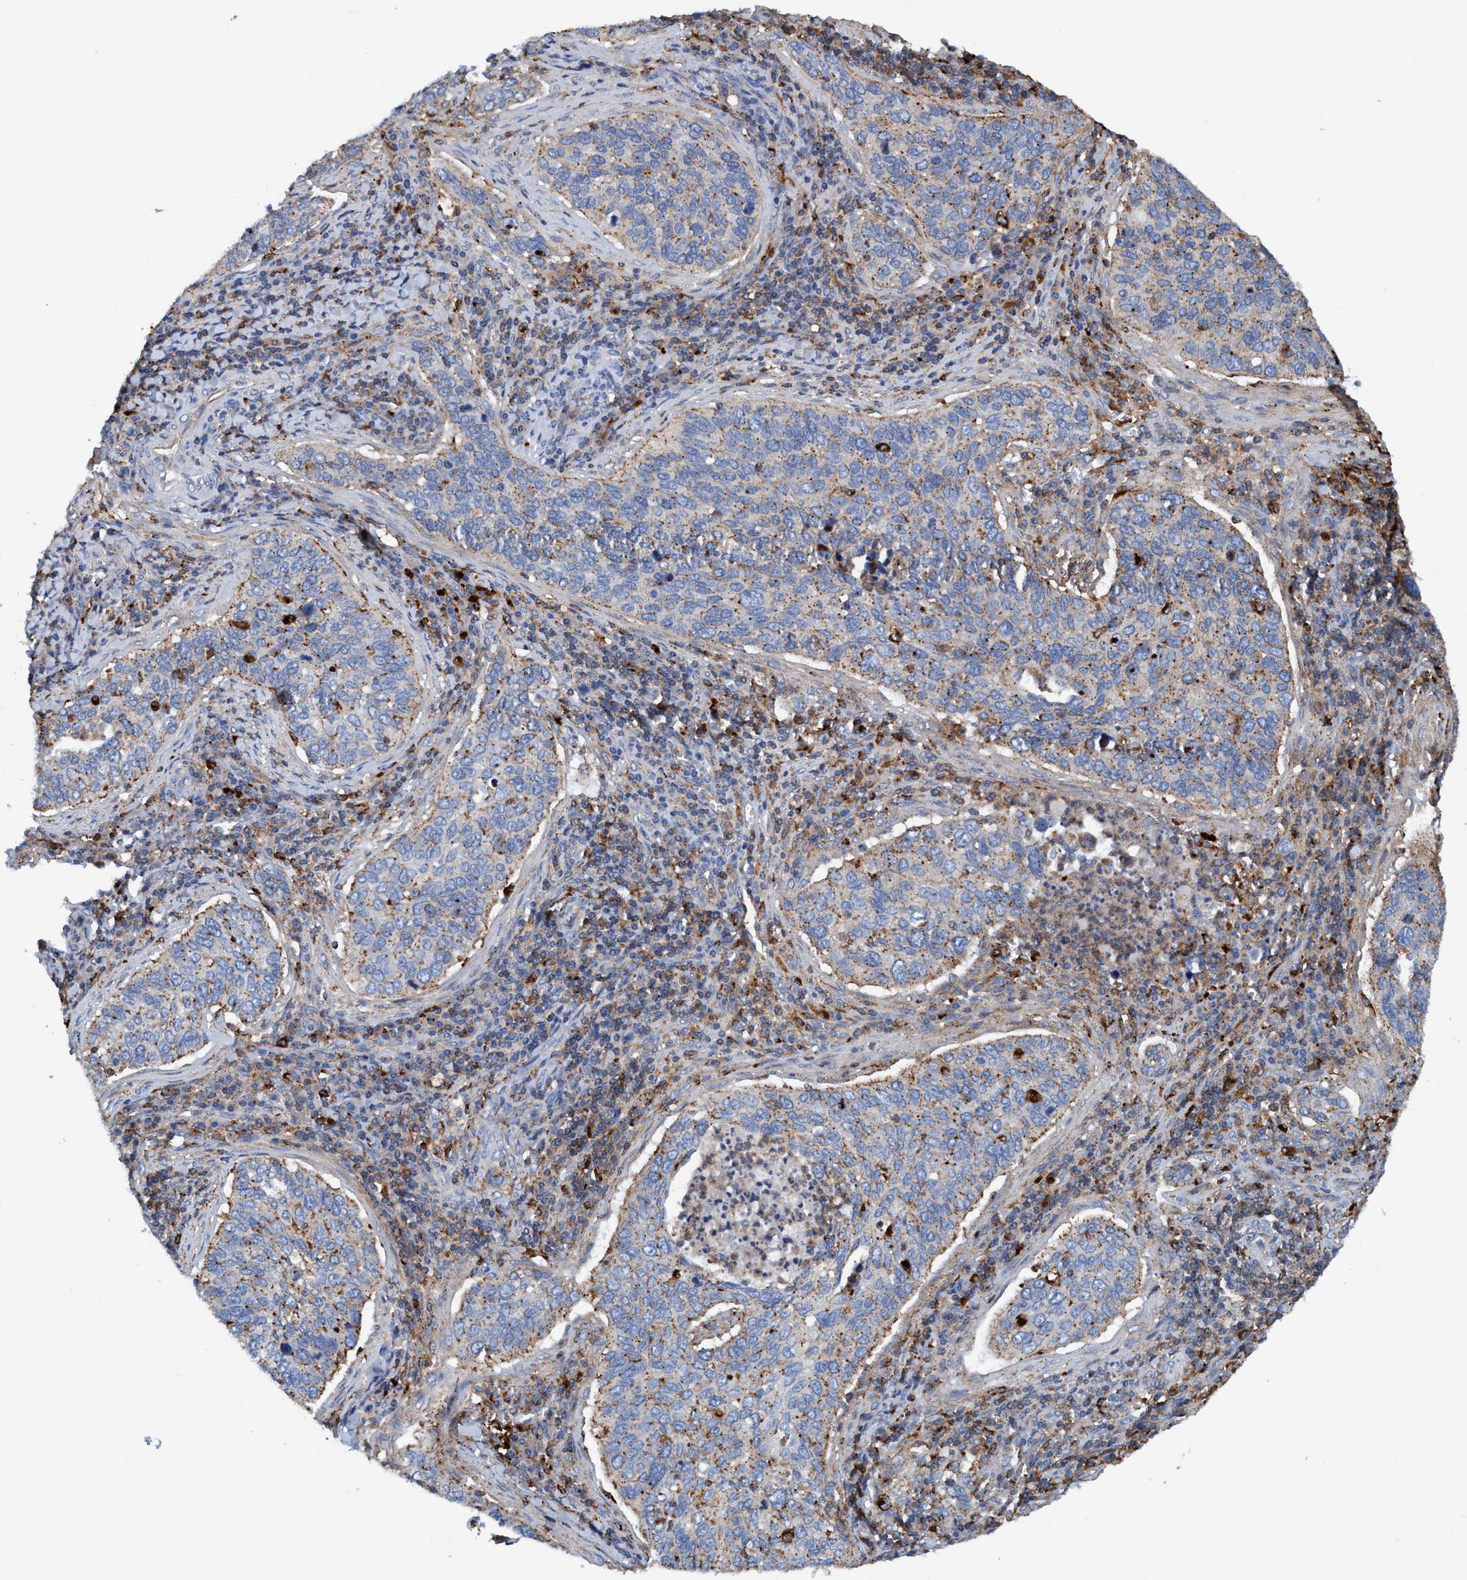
{"staining": {"intensity": "moderate", "quantity": "25%-75%", "location": "cytoplasmic/membranous"}, "tissue": "cervical cancer", "cell_type": "Tumor cells", "image_type": "cancer", "snomed": [{"axis": "morphology", "description": "Squamous cell carcinoma, NOS"}, {"axis": "topography", "description": "Cervix"}], "caption": "Cervical cancer tissue exhibits moderate cytoplasmic/membranous positivity in approximately 25%-75% of tumor cells", "gene": "TRIM65", "patient": {"sex": "female", "age": 53}}